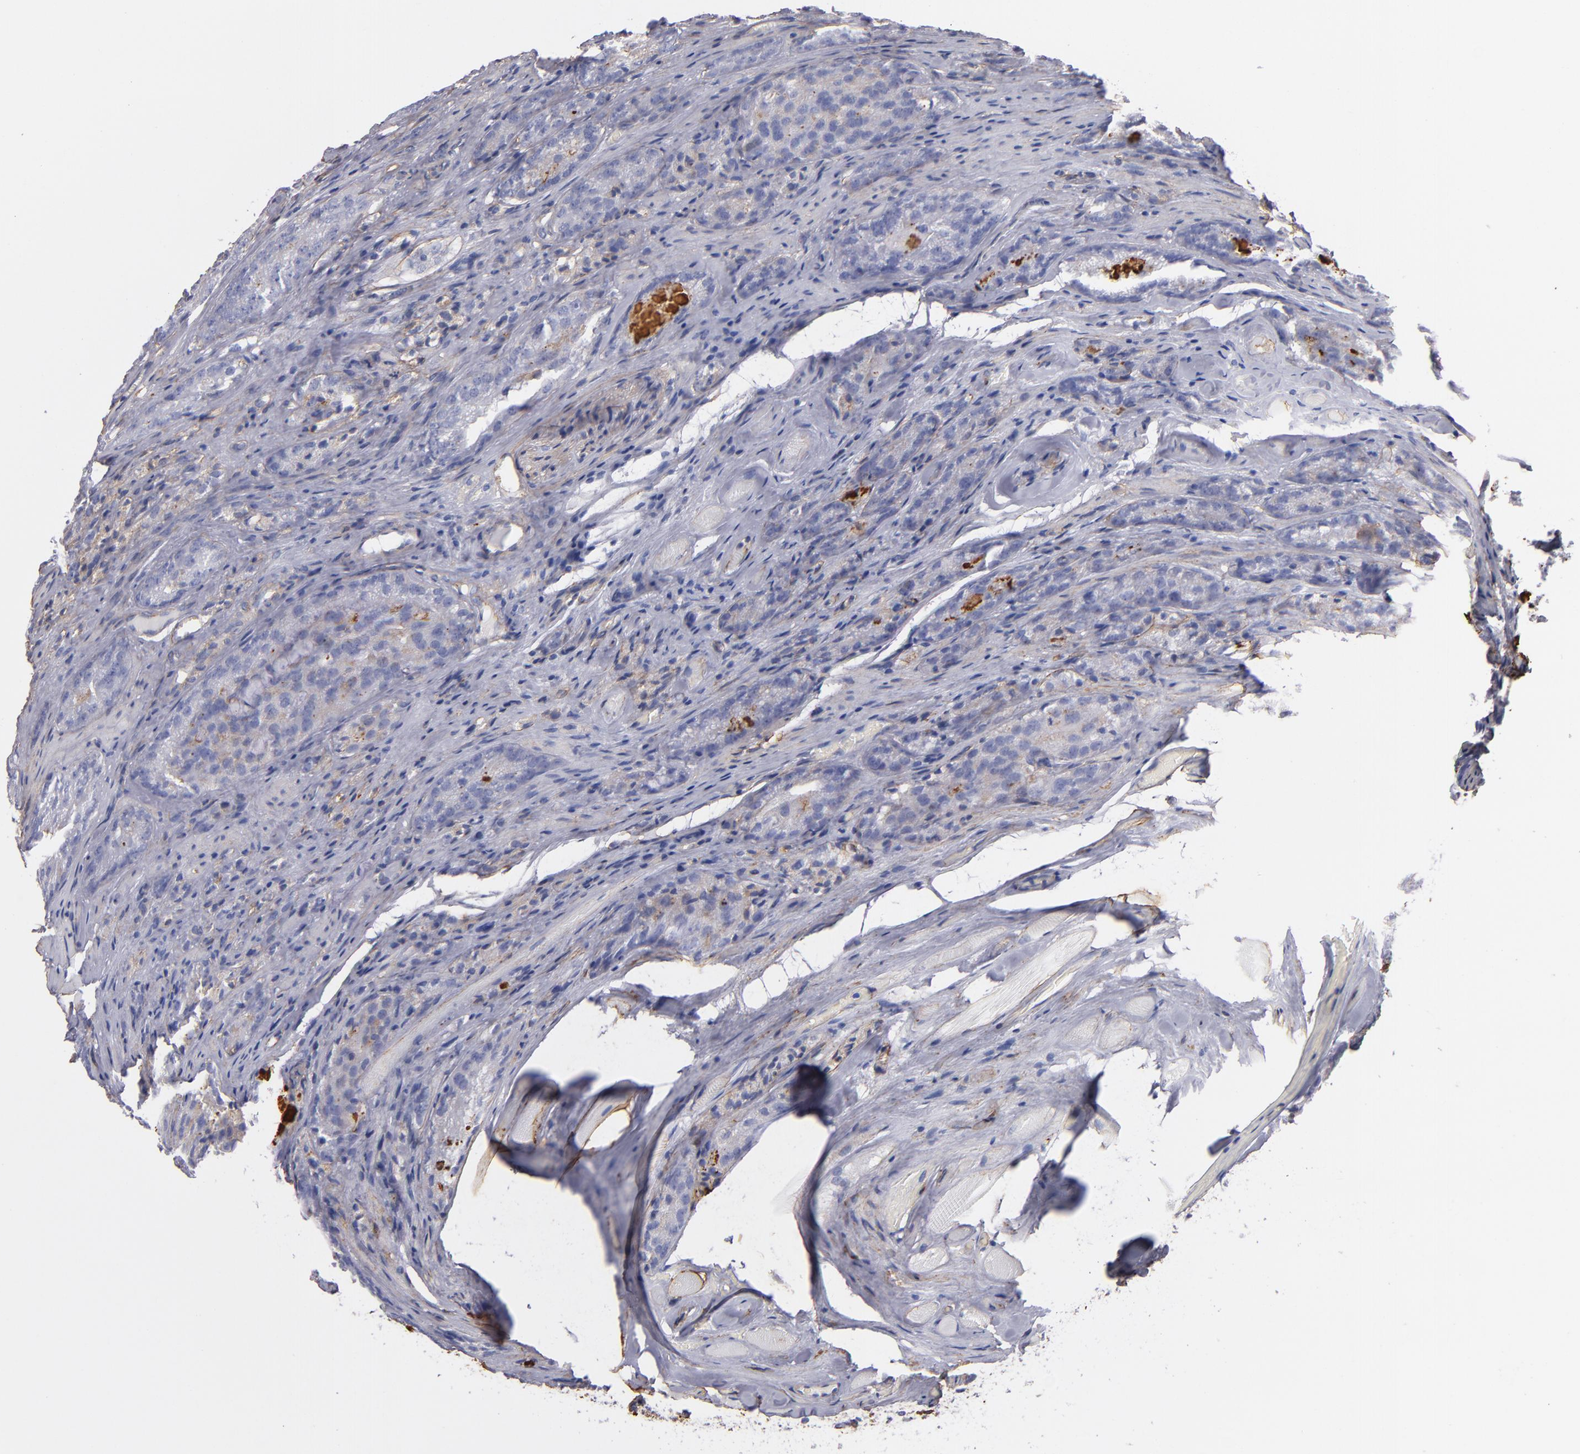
{"staining": {"intensity": "weak", "quantity": "<25%", "location": "cytoplasmic/membranous"}, "tissue": "prostate cancer", "cell_type": "Tumor cells", "image_type": "cancer", "snomed": [{"axis": "morphology", "description": "Adenocarcinoma, Medium grade"}, {"axis": "topography", "description": "Prostate"}], "caption": "Immunohistochemistry (IHC) of prostate cancer displays no positivity in tumor cells. (DAB (3,3'-diaminobenzidine) immunohistochemistry (IHC) visualized using brightfield microscopy, high magnification).", "gene": "LAMC1", "patient": {"sex": "male", "age": 60}}